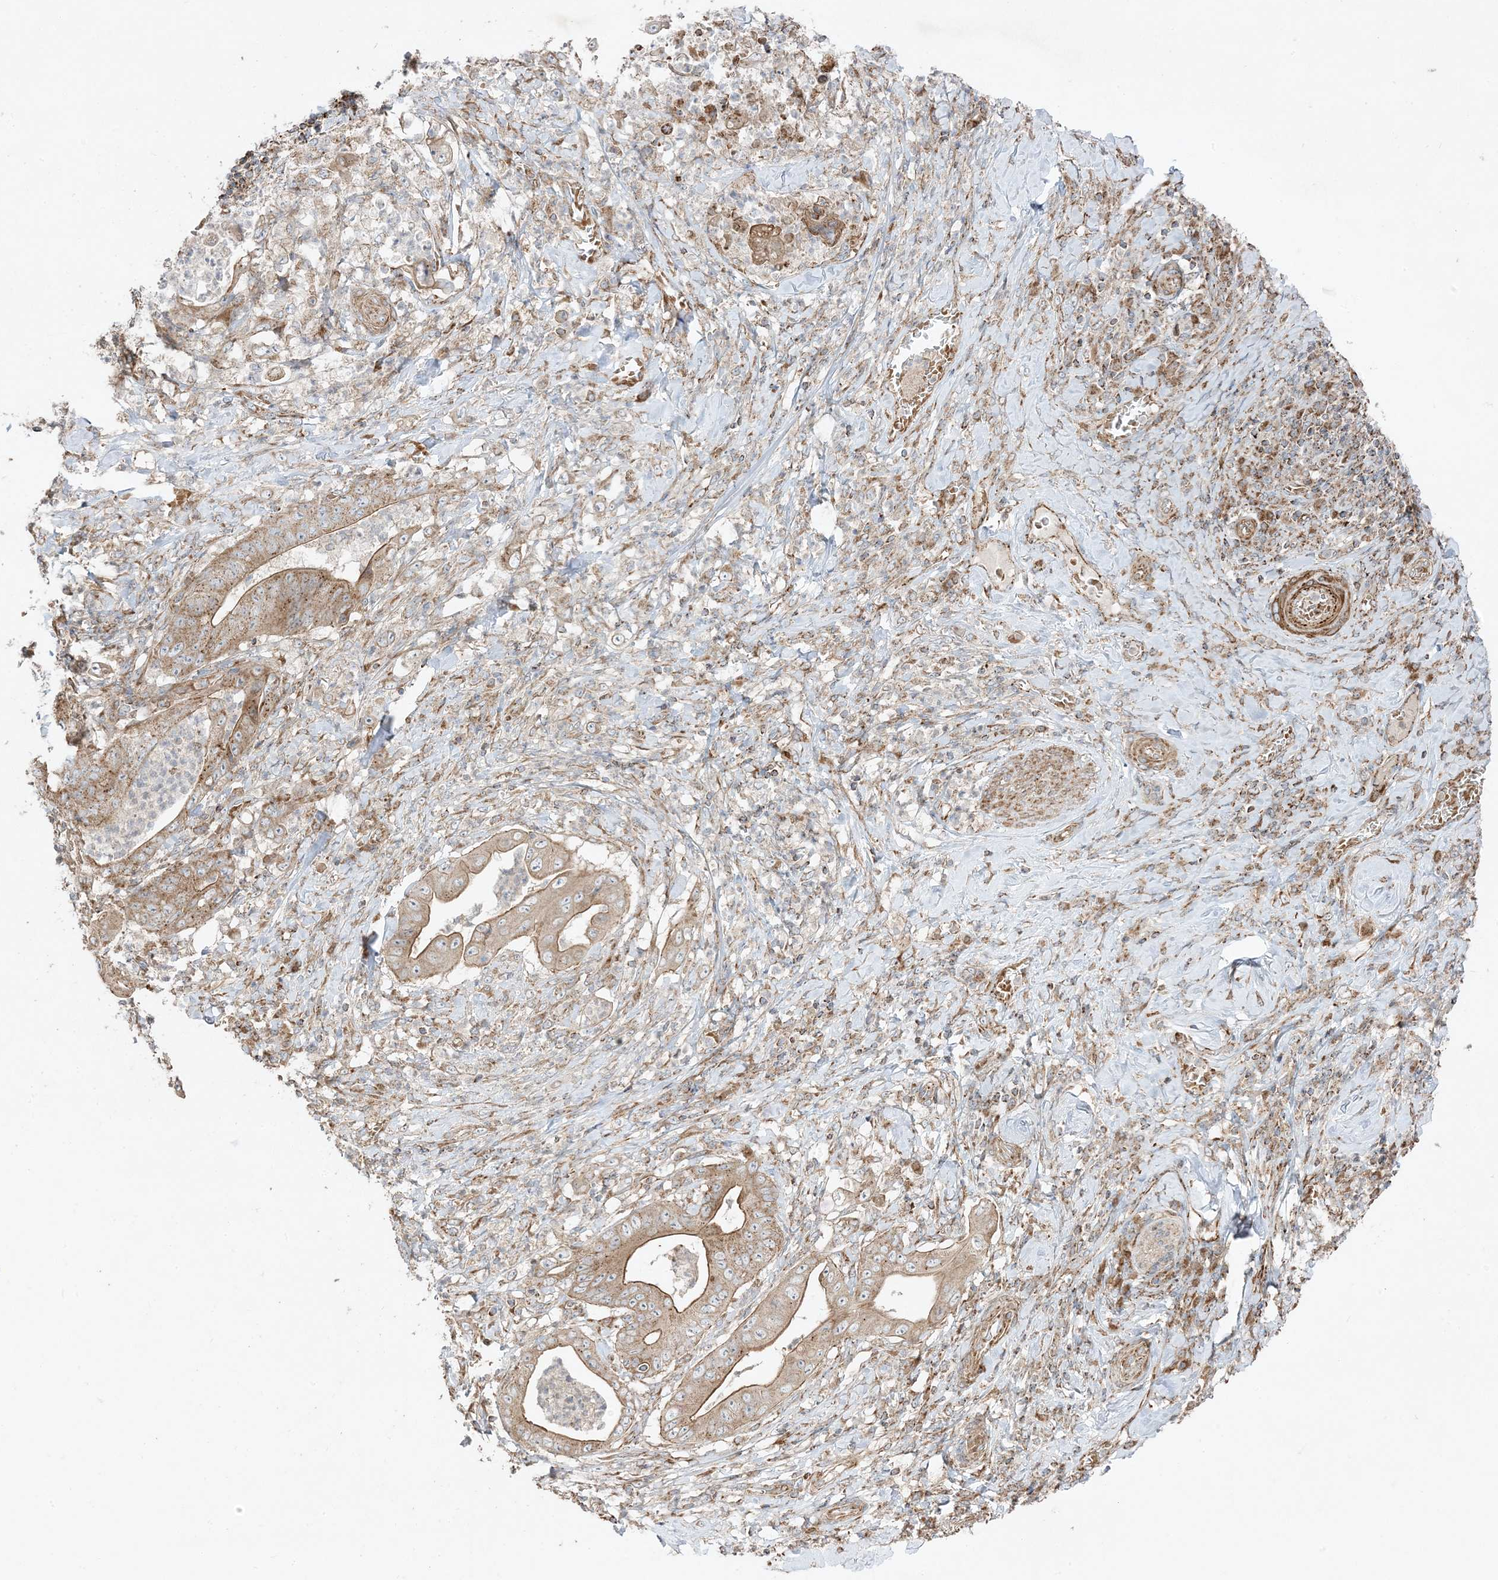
{"staining": {"intensity": "moderate", "quantity": ">75%", "location": "cytoplasmic/membranous"}, "tissue": "stomach cancer", "cell_type": "Tumor cells", "image_type": "cancer", "snomed": [{"axis": "morphology", "description": "Adenocarcinoma, NOS"}, {"axis": "topography", "description": "Stomach"}], "caption": "Stomach adenocarcinoma stained with immunohistochemistry (IHC) demonstrates moderate cytoplasmic/membranous staining in about >75% of tumor cells.", "gene": "AARS2", "patient": {"sex": "female", "age": 73}}